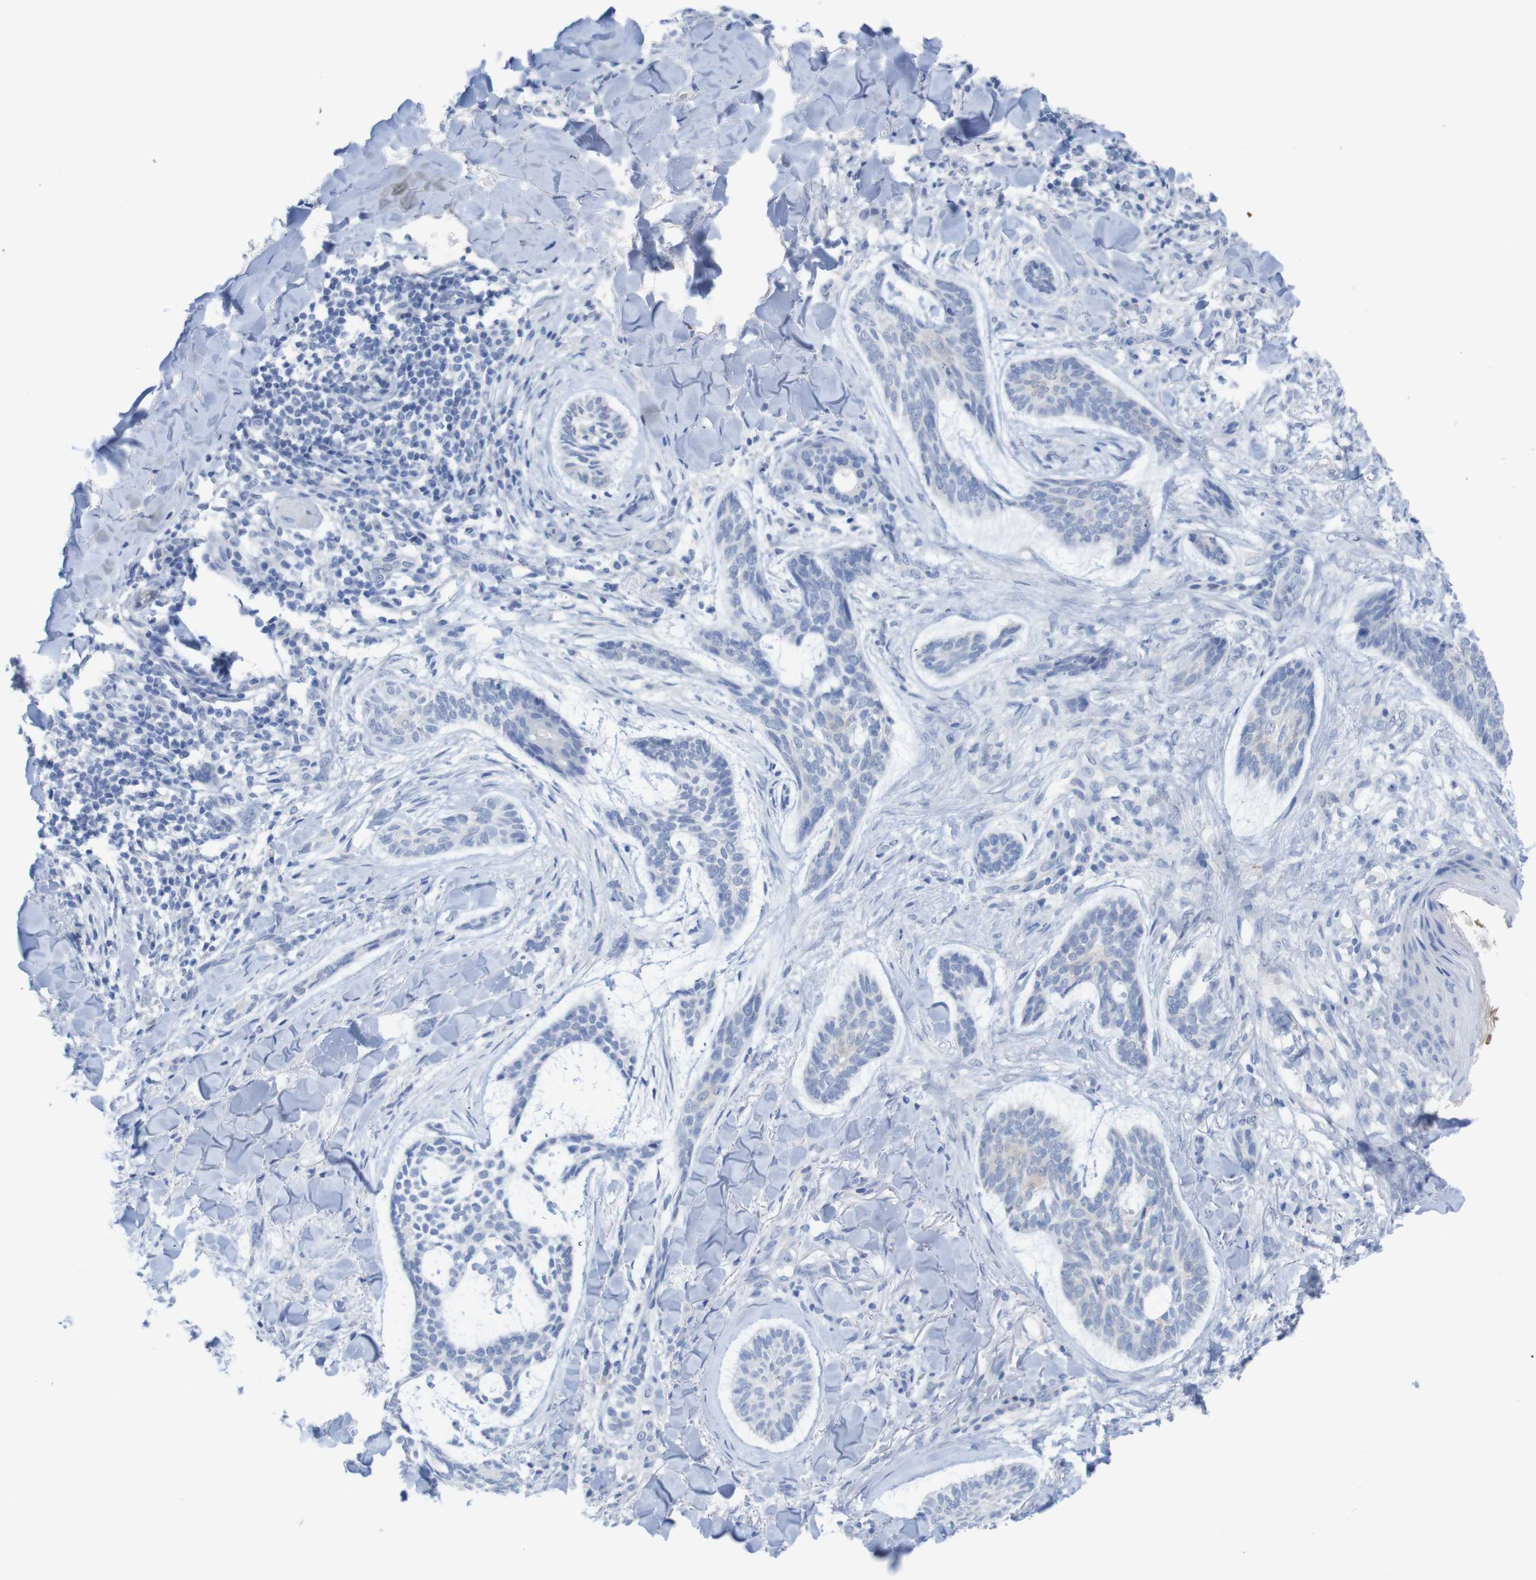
{"staining": {"intensity": "negative", "quantity": "none", "location": "none"}, "tissue": "skin cancer", "cell_type": "Tumor cells", "image_type": "cancer", "snomed": [{"axis": "morphology", "description": "Basal cell carcinoma"}, {"axis": "topography", "description": "Skin"}], "caption": "High power microscopy image of an IHC image of basal cell carcinoma (skin), revealing no significant staining in tumor cells.", "gene": "PNMA1", "patient": {"sex": "male", "age": 43}}